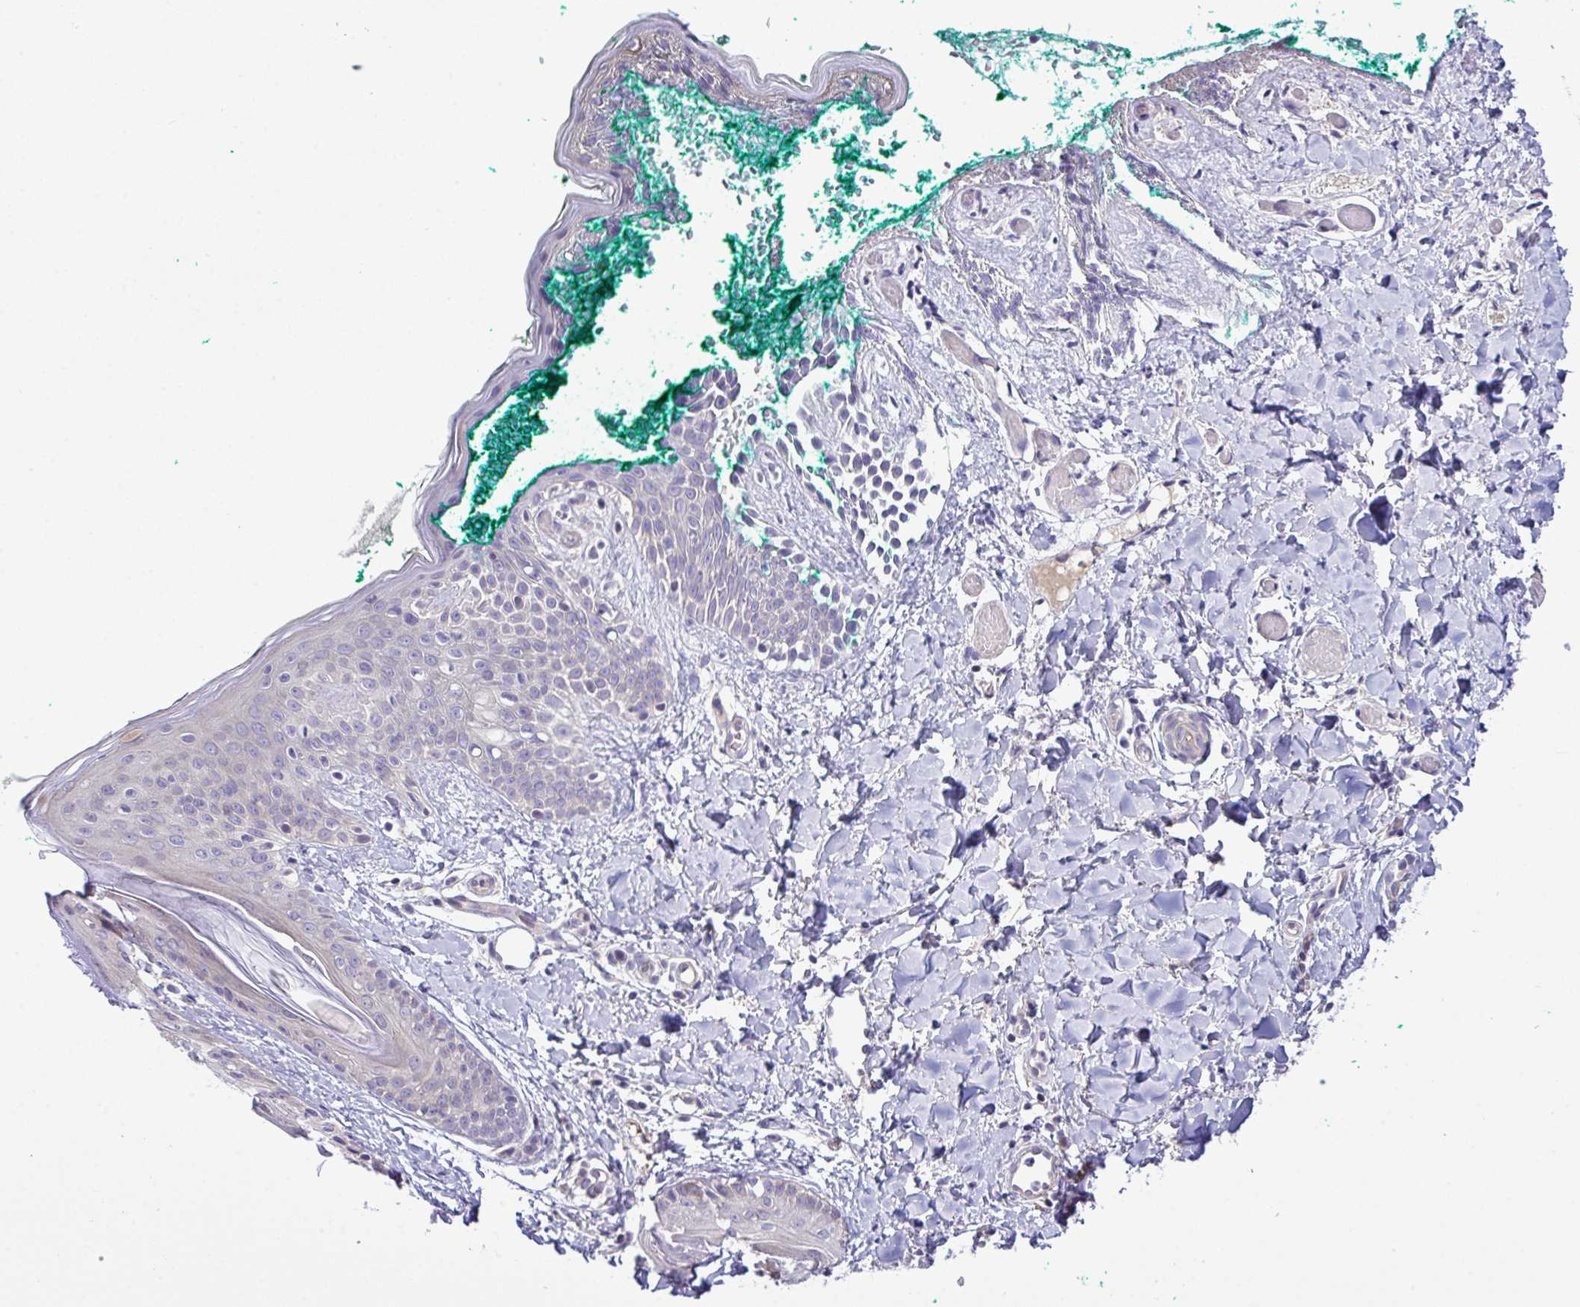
{"staining": {"intensity": "negative", "quantity": "none", "location": "none"}, "tissue": "skin", "cell_type": "Fibroblasts", "image_type": "normal", "snomed": [{"axis": "morphology", "description": "Normal tissue, NOS"}, {"axis": "topography", "description": "Skin"}], "caption": "The IHC histopathology image has no significant positivity in fibroblasts of skin. (DAB IHC visualized using brightfield microscopy, high magnification).", "gene": "SYNPO2L", "patient": {"sex": "male", "age": 16}}